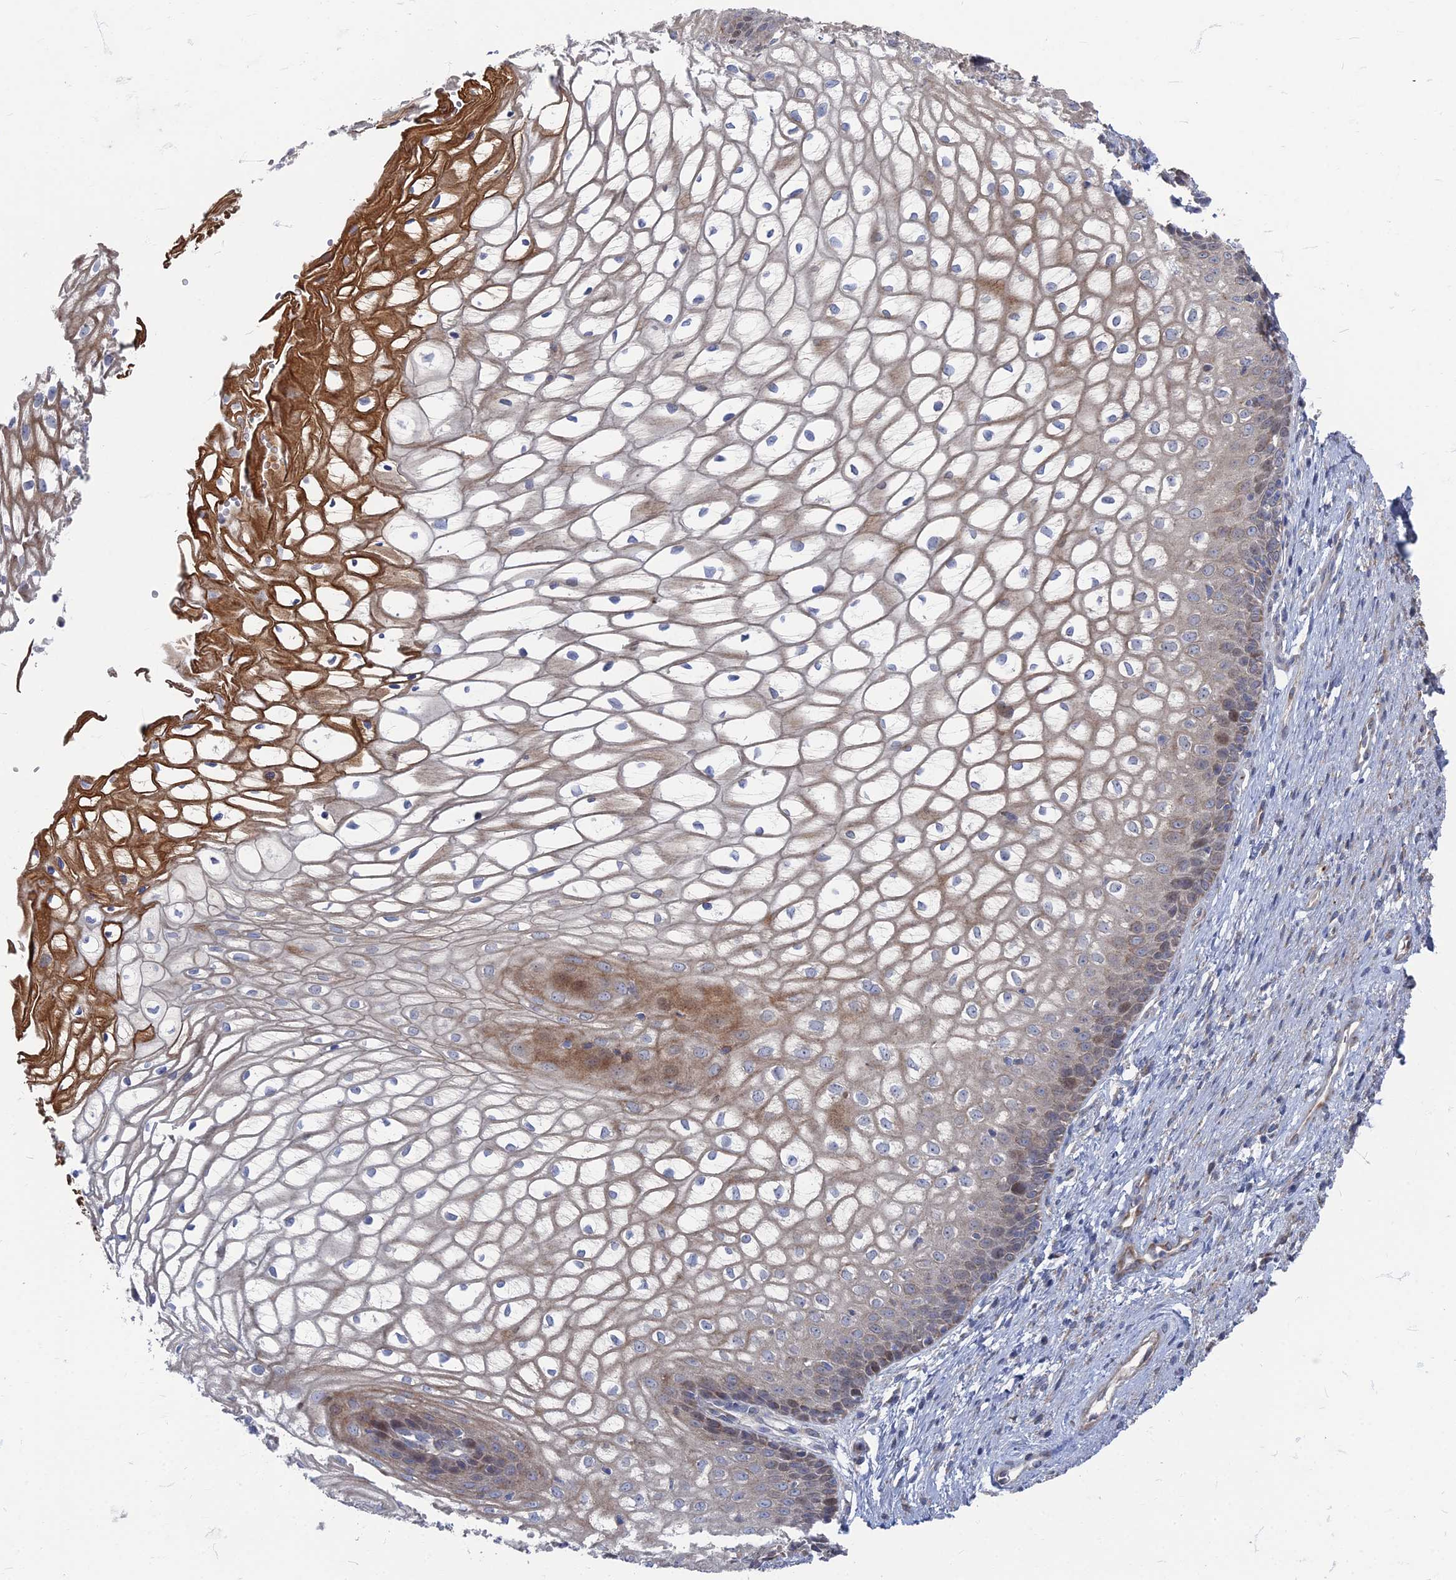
{"staining": {"intensity": "strong", "quantity": "<25%", "location": "cytoplasmic/membranous"}, "tissue": "vagina", "cell_type": "Squamous epithelial cells", "image_type": "normal", "snomed": [{"axis": "morphology", "description": "Normal tissue, NOS"}, {"axis": "topography", "description": "Vagina"}], "caption": "Immunohistochemistry (IHC) (DAB (3,3'-diaminobenzidine)) staining of unremarkable vagina shows strong cytoplasmic/membranous protein staining in approximately <25% of squamous epithelial cells. Nuclei are stained in blue.", "gene": "TMEM128", "patient": {"sex": "female", "age": 34}}